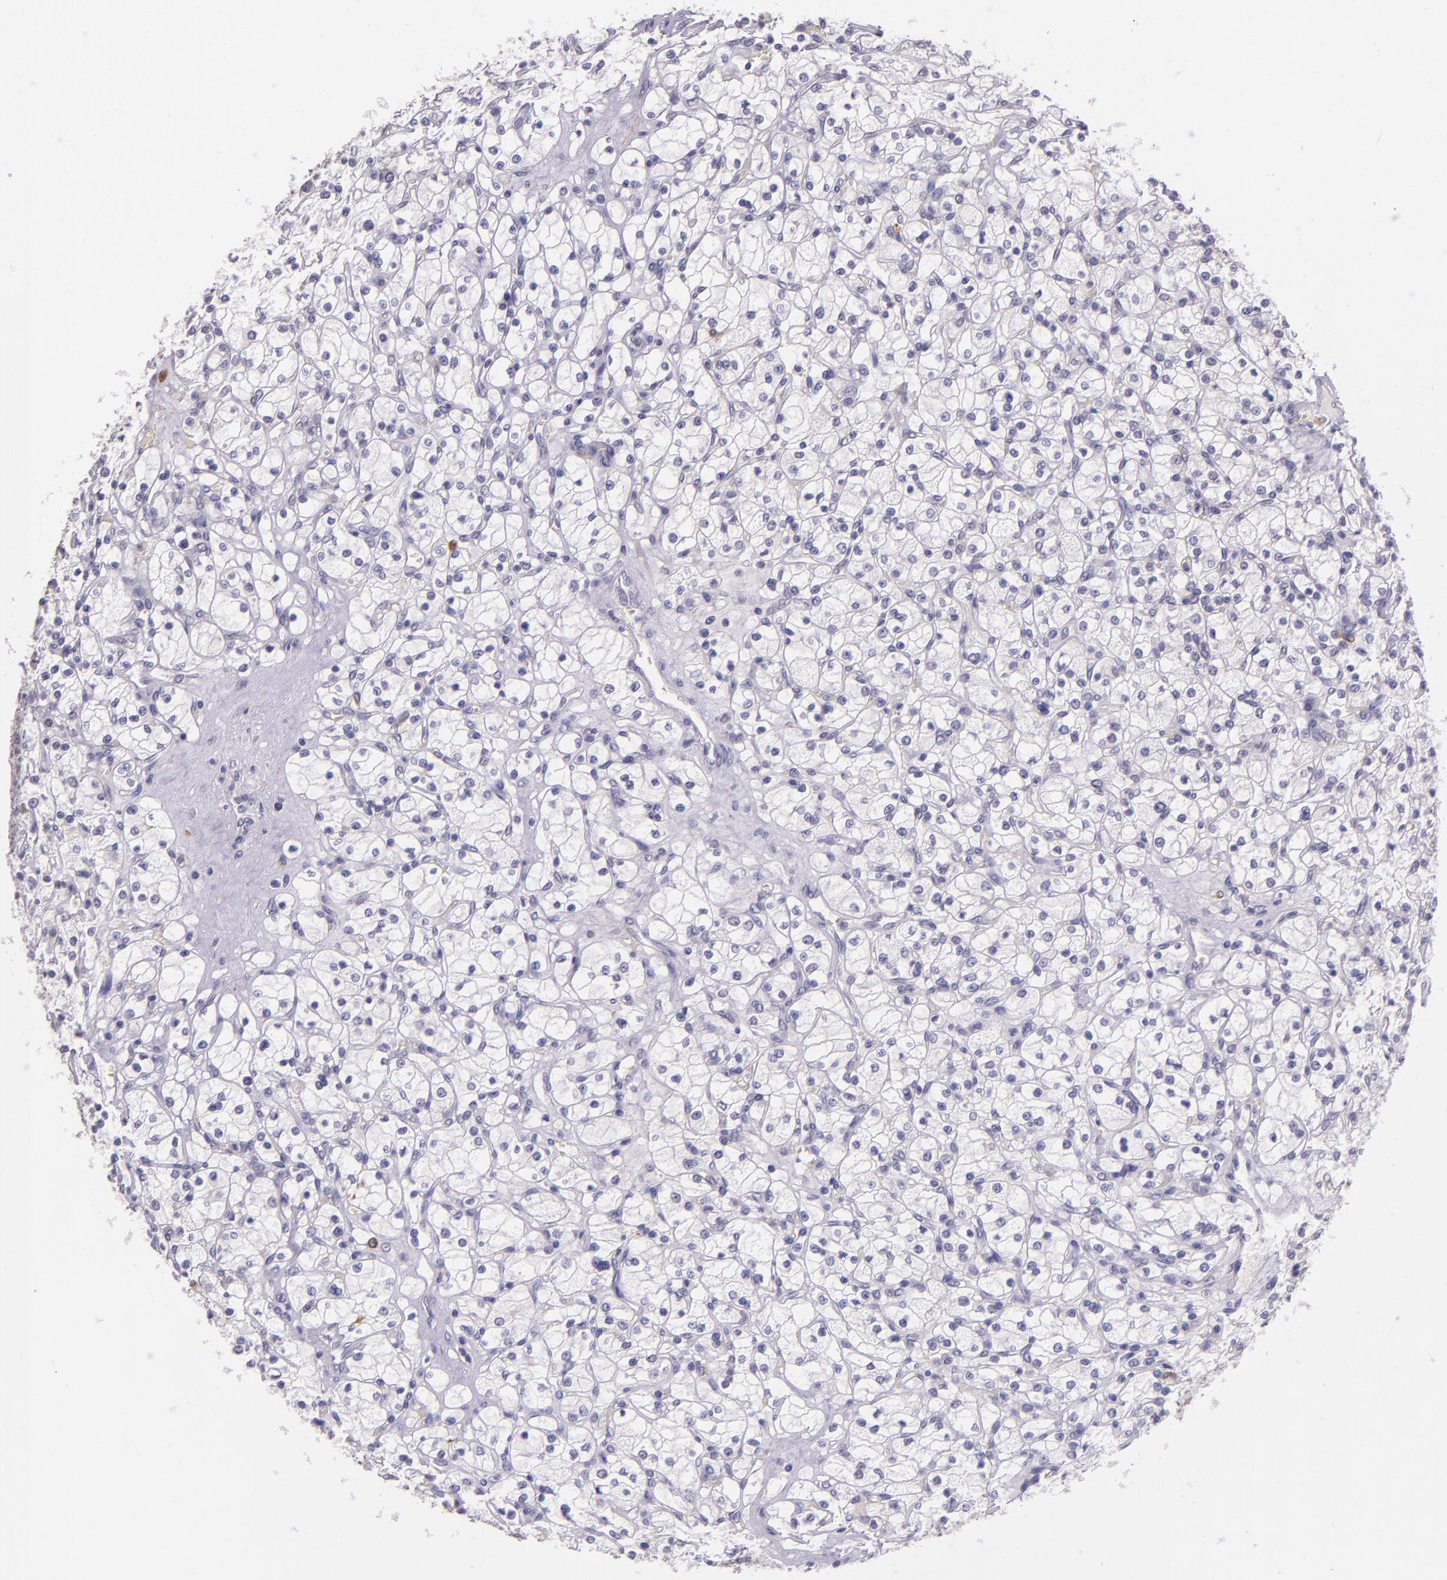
{"staining": {"intensity": "negative", "quantity": "none", "location": "none"}, "tissue": "renal cancer", "cell_type": "Tumor cells", "image_type": "cancer", "snomed": [{"axis": "morphology", "description": "Adenocarcinoma, NOS"}, {"axis": "topography", "description": "Kidney"}], "caption": "This micrograph is of renal adenocarcinoma stained with immunohistochemistry to label a protein in brown with the nuclei are counter-stained blue. There is no positivity in tumor cells.", "gene": "RTN1", "patient": {"sex": "female", "age": 83}}